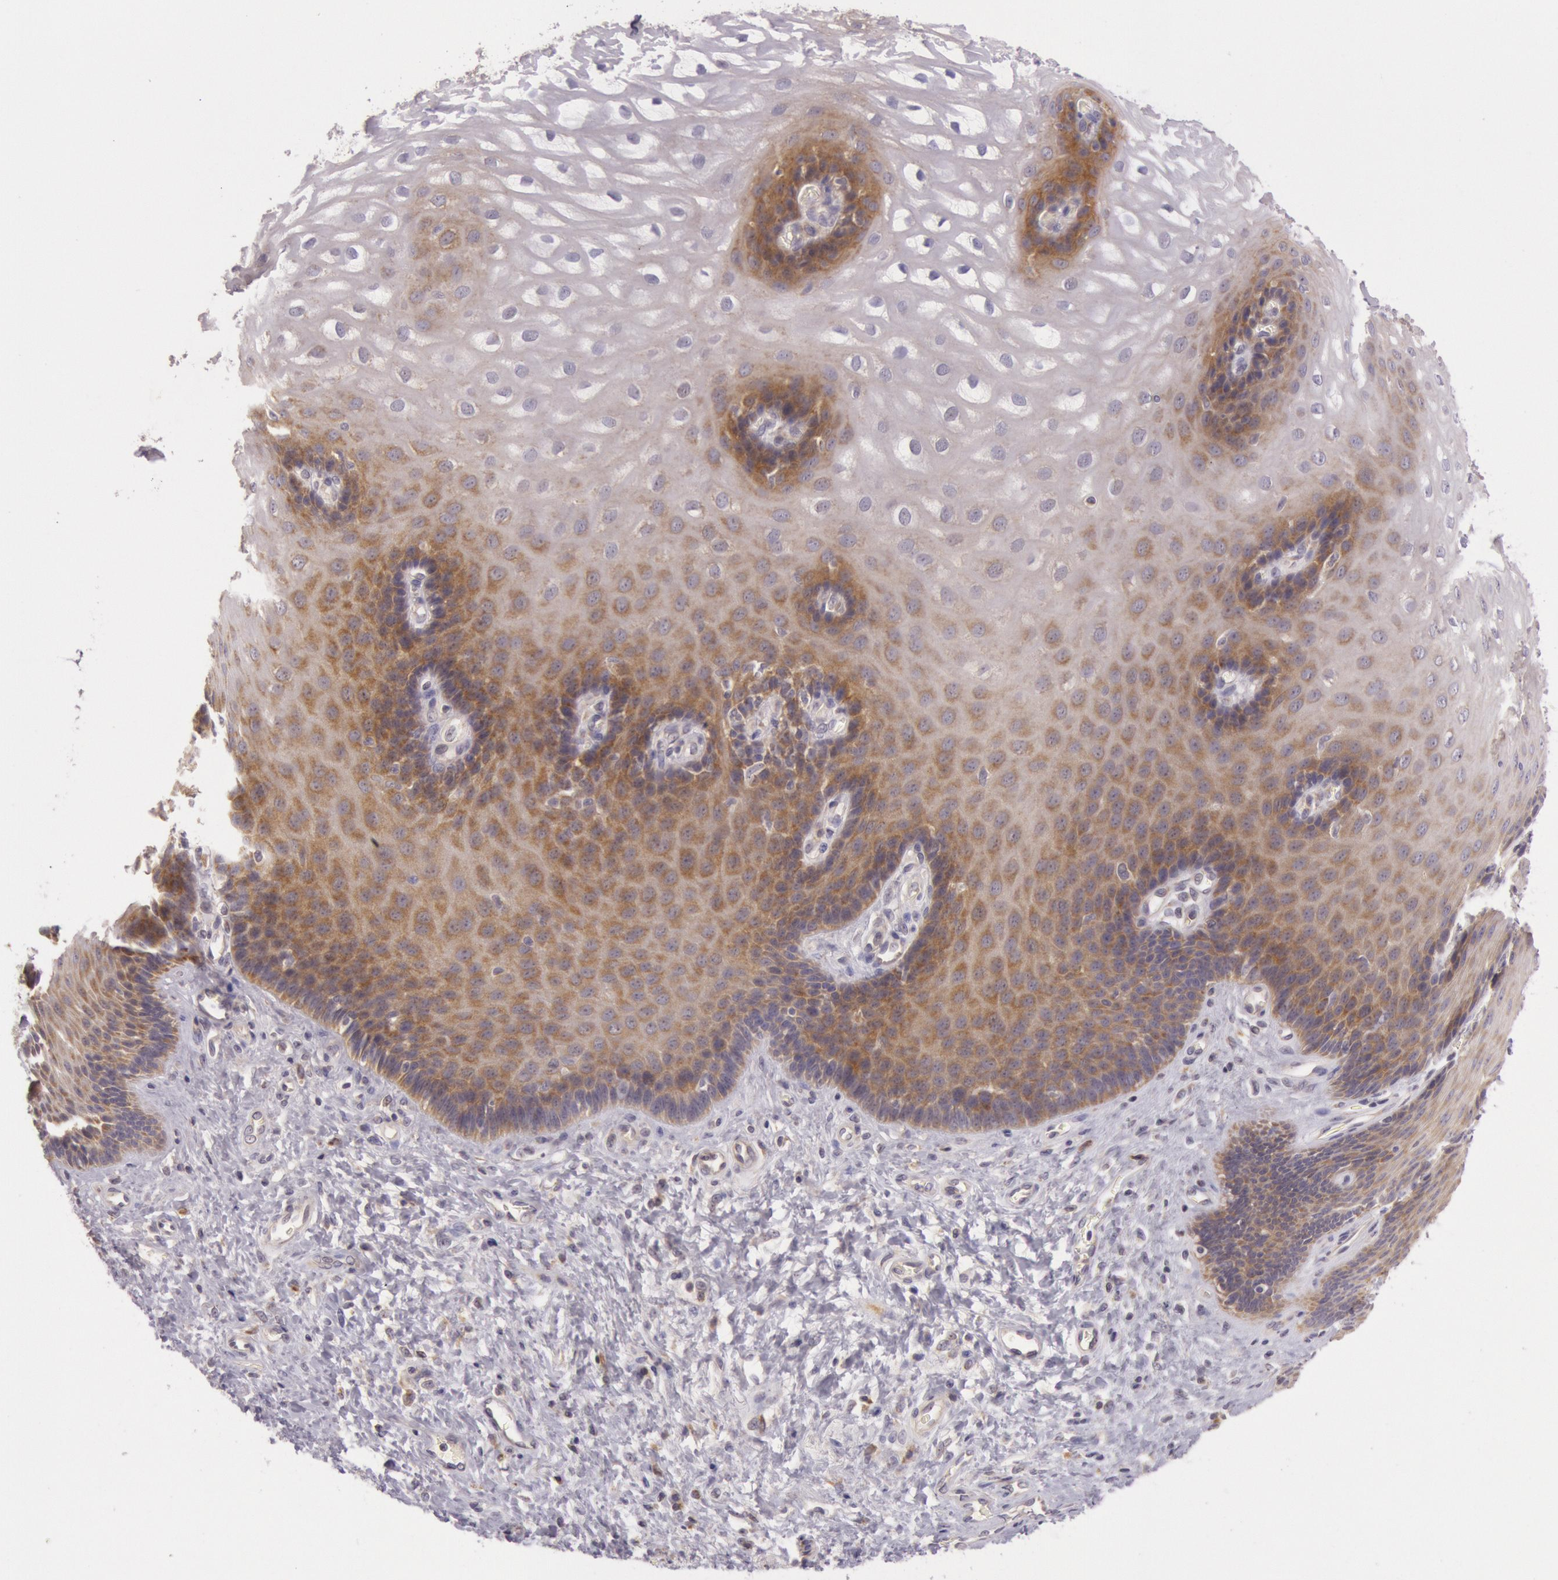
{"staining": {"intensity": "moderate", "quantity": "25%-75%", "location": "cytoplasmic/membranous"}, "tissue": "esophagus", "cell_type": "Squamous epithelial cells", "image_type": "normal", "snomed": [{"axis": "morphology", "description": "Normal tissue, NOS"}, {"axis": "morphology", "description": "Adenocarcinoma, NOS"}, {"axis": "topography", "description": "Esophagus"}, {"axis": "topography", "description": "Stomach"}], "caption": "Immunohistochemistry photomicrograph of unremarkable esophagus: human esophagus stained using immunohistochemistry reveals medium levels of moderate protein expression localized specifically in the cytoplasmic/membranous of squamous epithelial cells, appearing as a cytoplasmic/membranous brown color.", "gene": "CDK16", "patient": {"sex": "male", "age": 62}}